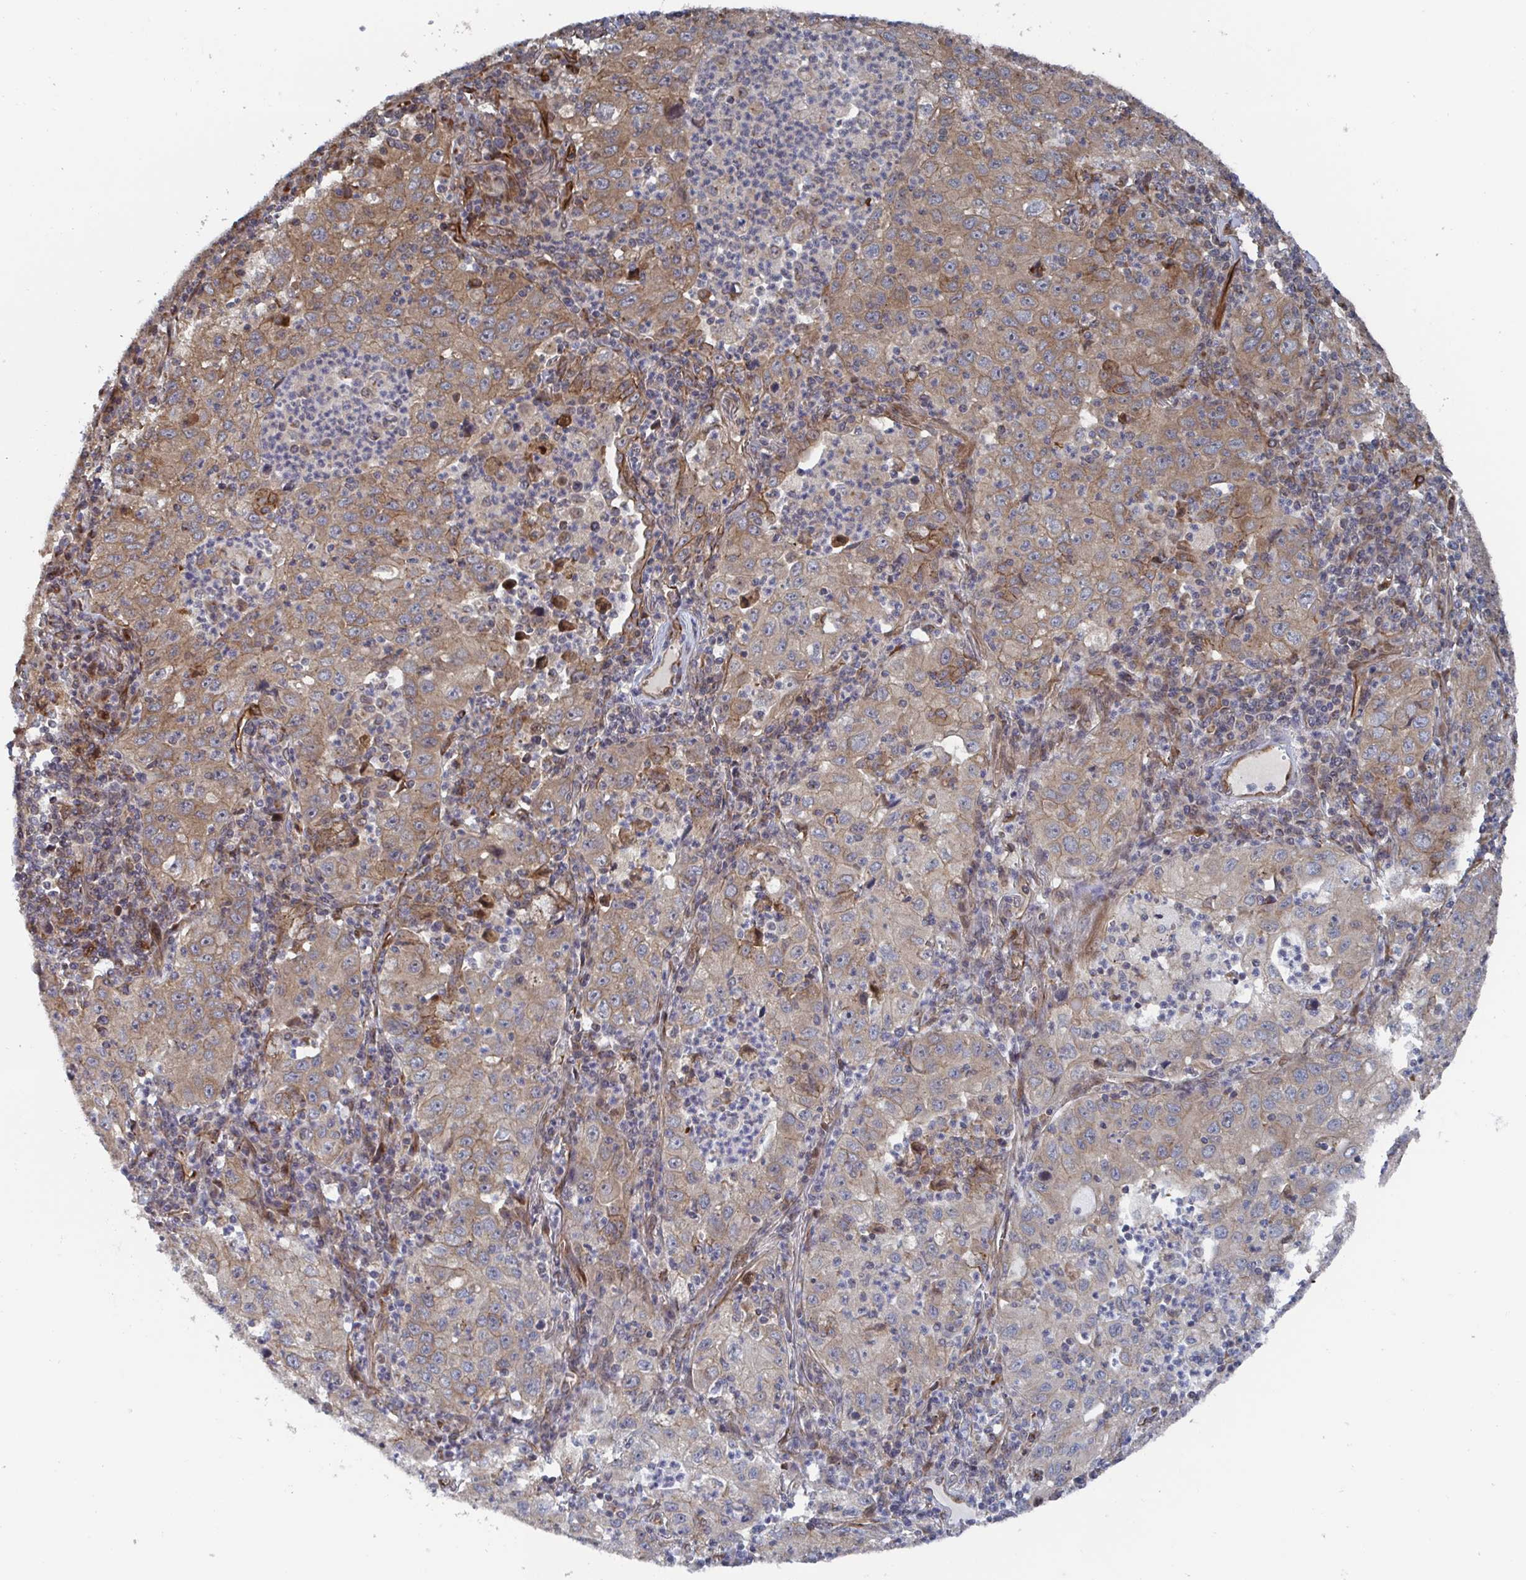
{"staining": {"intensity": "weak", "quantity": "25%-75%", "location": "cytoplasmic/membranous"}, "tissue": "lung cancer", "cell_type": "Tumor cells", "image_type": "cancer", "snomed": [{"axis": "morphology", "description": "Squamous cell carcinoma, NOS"}, {"axis": "topography", "description": "Lung"}], "caption": "Immunohistochemistry of human lung cancer shows low levels of weak cytoplasmic/membranous positivity in about 25%-75% of tumor cells.", "gene": "DVL3", "patient": {"sex": "male", "age": 71}}